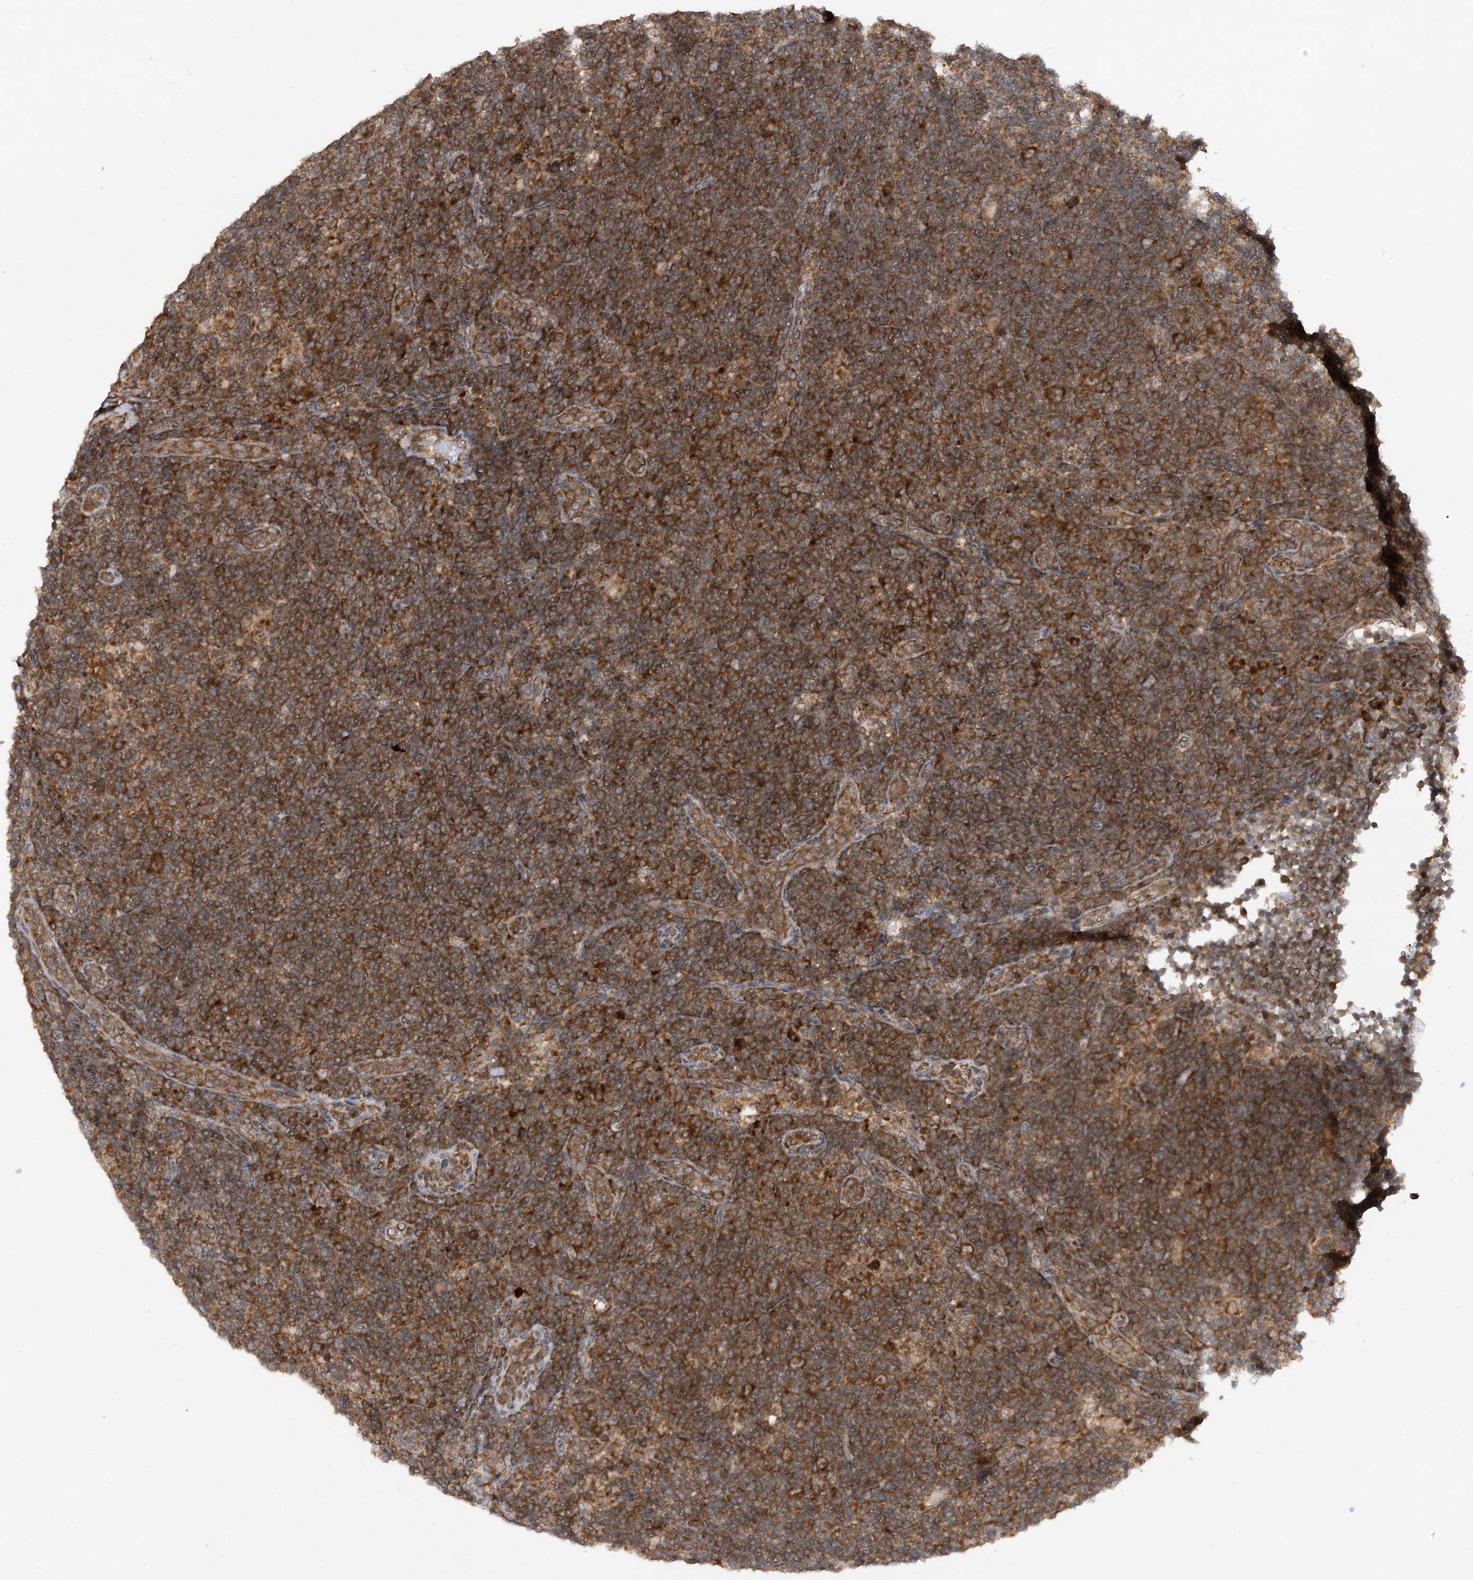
{"staining": {"intensity": "moderate", "quantity": ">75%", "location": "cytoplasmic/membranous"}, "tissue": "lymphoma", "cell_type": "Tumor cells", "image_type": "cancer", "snomed": [{"axis": "morphology", "description": "Hodgkin's disease, NOS"}, {"axis": "topography", "description": "Lymph node"}], "caption": "Hodgkin's disease stained for a protein reveals moderate cytoplasmic/membranous positivity in tumor cells. The staining is performed using DAB brown chromogen to label protein expression. The nuclei are counter-stained blue using hematoxylin.", "gene": "RPL34", "patient": {"sex": "female", "age": 57}}